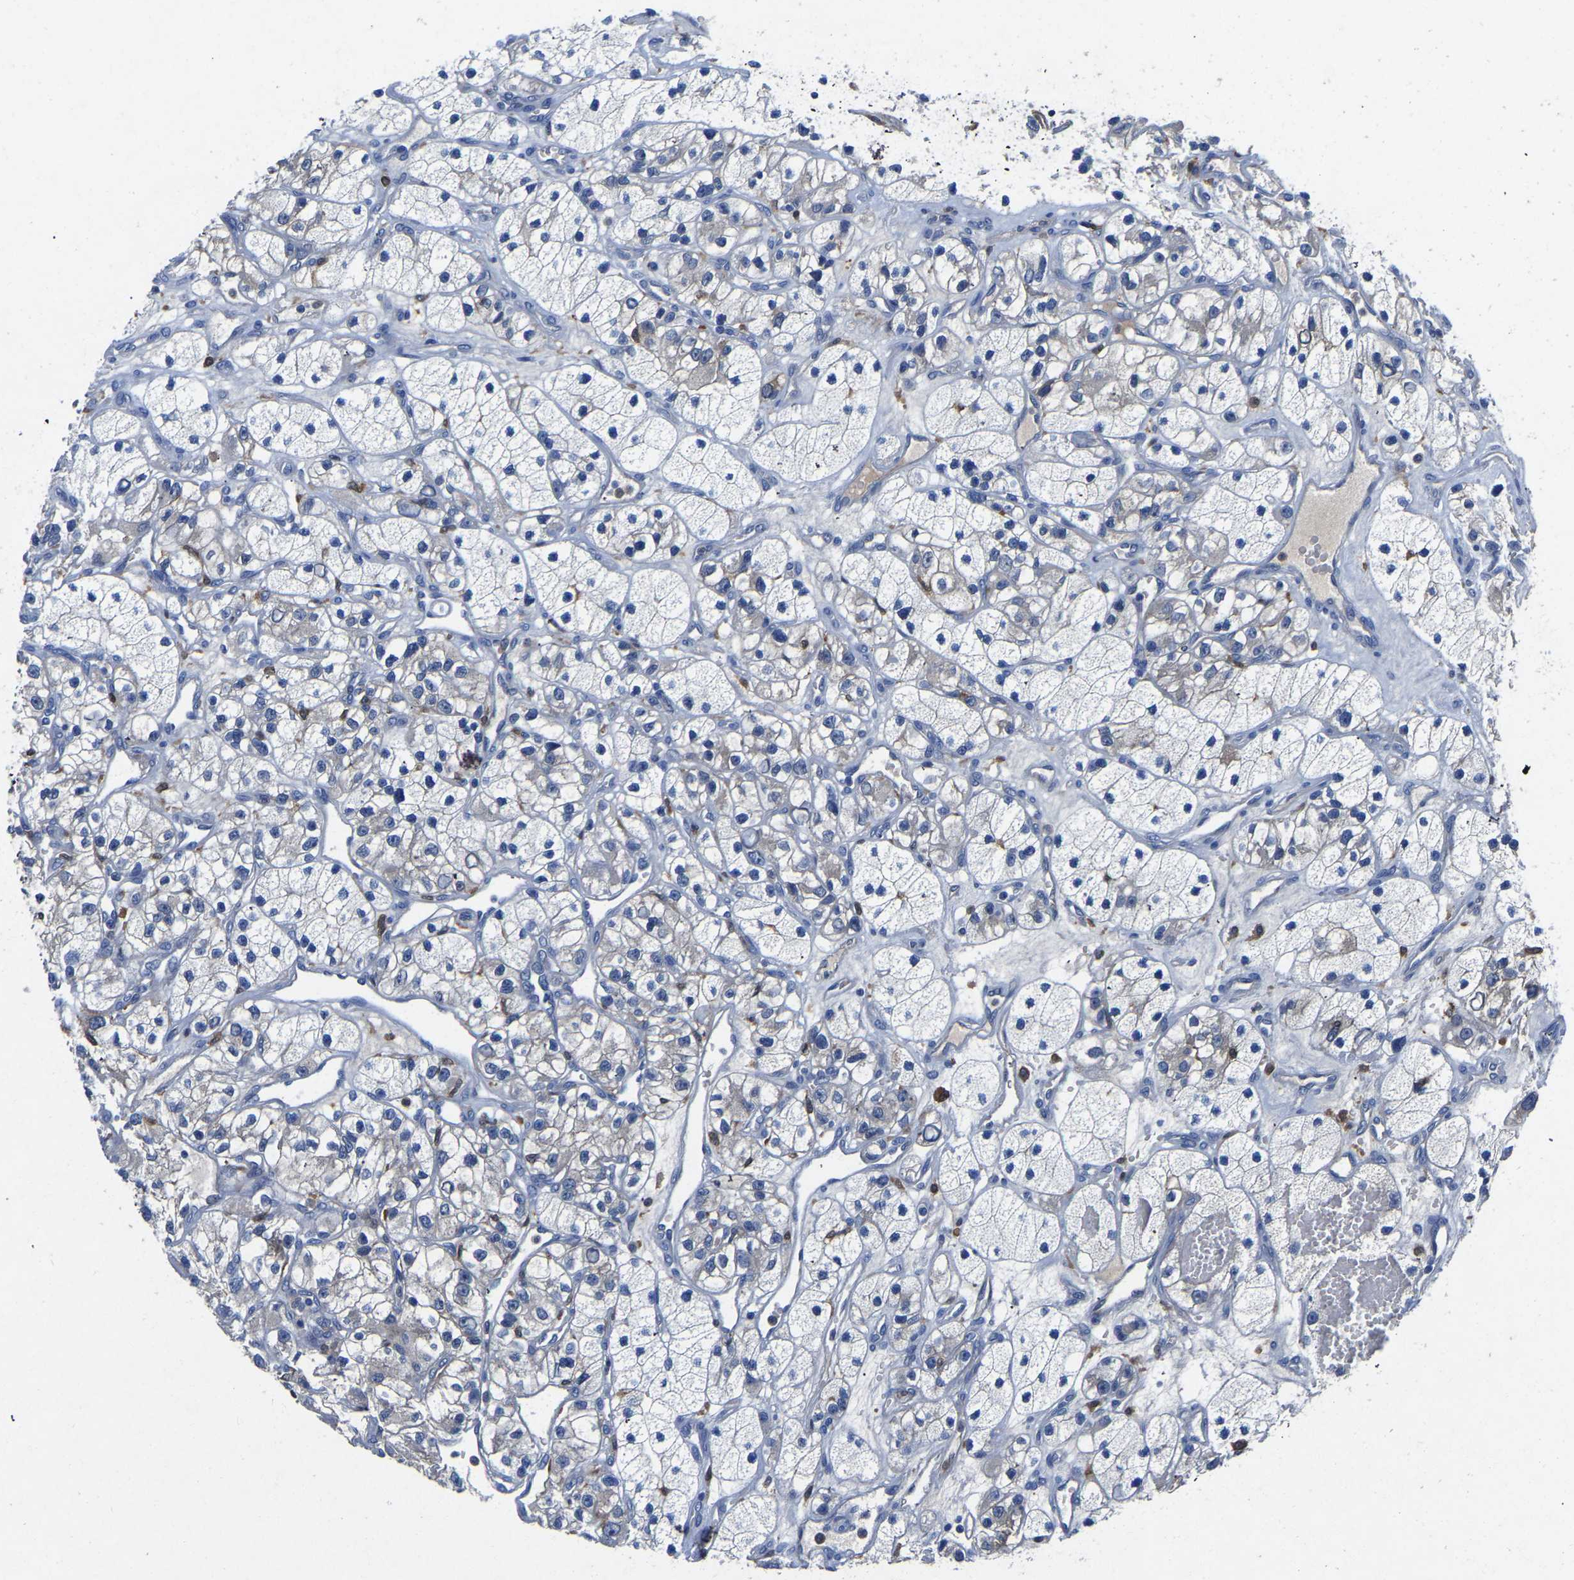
{"staining": {"intensity": "negative", "quantity": "none", "location": "none"}, "tissue": "renal cancer", "cell_type": "Tumor cells", "image_type": "cancer", "snomed": [{"axis": "morphology", "description": "Adenocarcinoma, NOS"}, {"axis": "topography", "description": "Kidney"}], "caption": "High power microscopy photomicrograph of an immunohistochemistry histopathology image of renal adenocarcinoma, revealing no significant staining in tumor cells.", "gene": "ATG2B", "patient": {"sex": "female", "age": 57}}